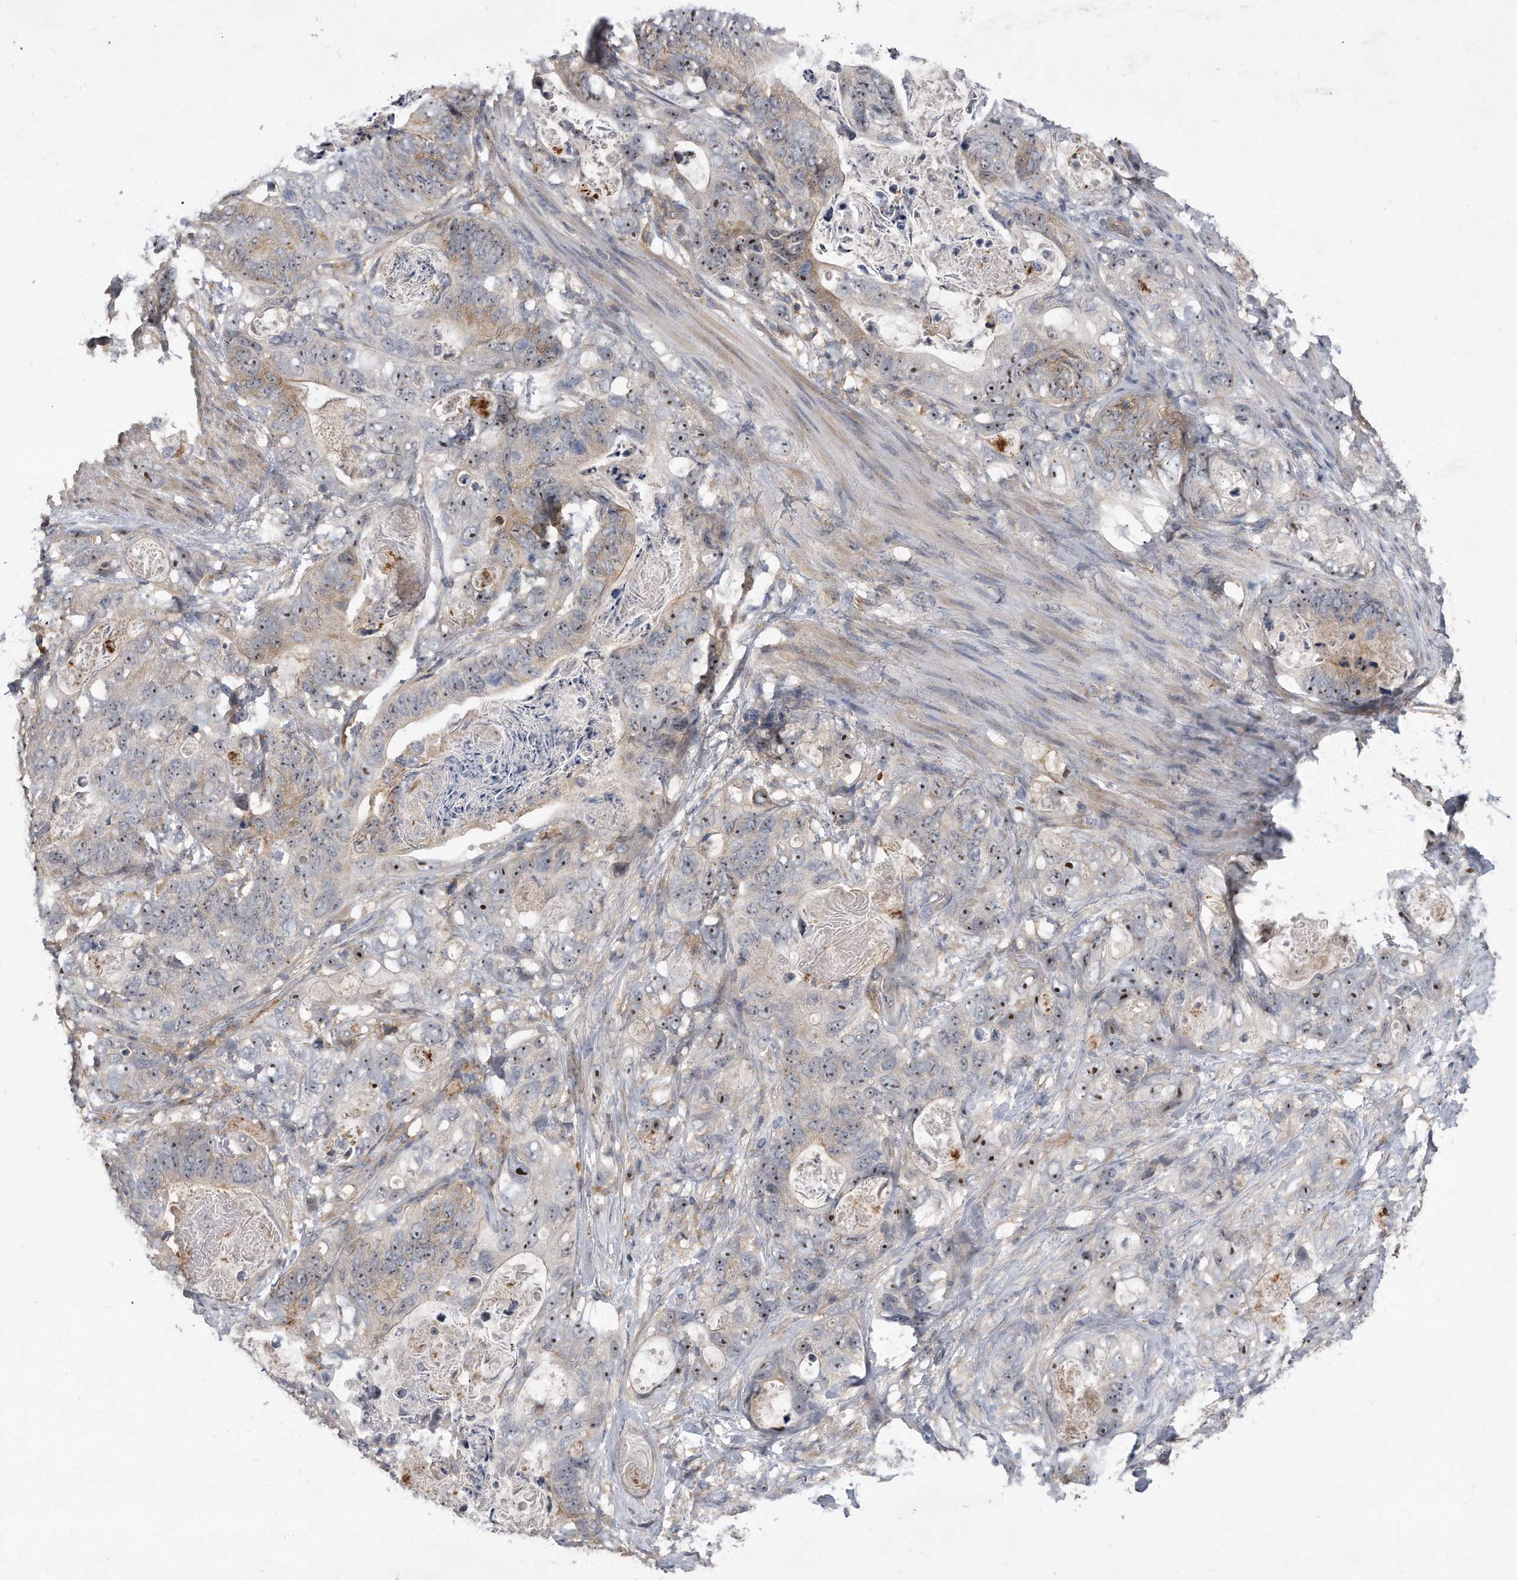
{"staining": {"intensity": "moderate", "quantity": ">75%", "location": "cytoplasmic/membranous,nuclear"}, "tissue": "stomach cancer", "cell_type": "Tumor cells", "image_type": "cancer", "snomed": [{"axis": "morphology", "description": "Normal tissue, NOS"}, {"axis": "morphology", "description": "Adenocarcinoma, NOS"}, {"axis": "topography", "description": "Stomach"}], "caption": "Immunohistochemistry (DAB) staining of adenocarcinoma (stomach) exhibits moderate cytoplasmic/membranous and nuclear protein positivity in about >75% of tumor cells. (Brightfield microscopy of DAB IHC at high magnification).", "gene": "PGBD2", "patient": {"sex": "female", "age": 89}}